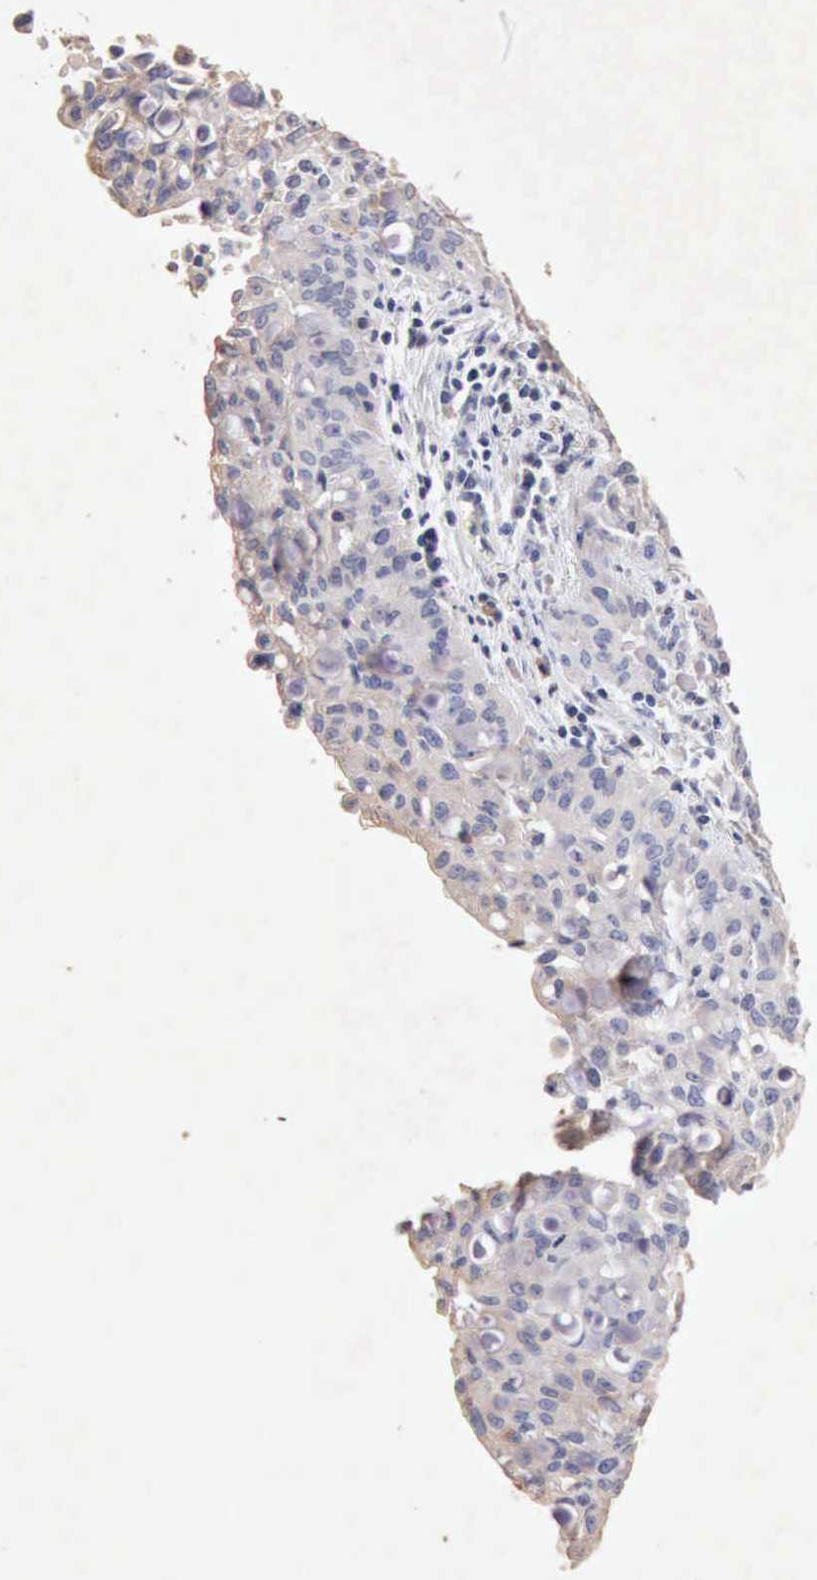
{"staining": {"intensity": "negative", "quantity": "none", "location": "none"}, "tissue": "lung cancer", "cell_type": "Tumor cells", "image_type": "cancer", "snomed": [{"axis": "morphology", "description": "Adenocarcinoma, NOS"}, {"axis": "topography", "description": "Lung"}], "caption": "This is a histopathology image of immunohistochemistry staining of lung cancer (adenocarcinoma), which shows no positivity in tumor cells.", "gene": "KRT6B", "patient": {"sex": "female", "age": 44}}